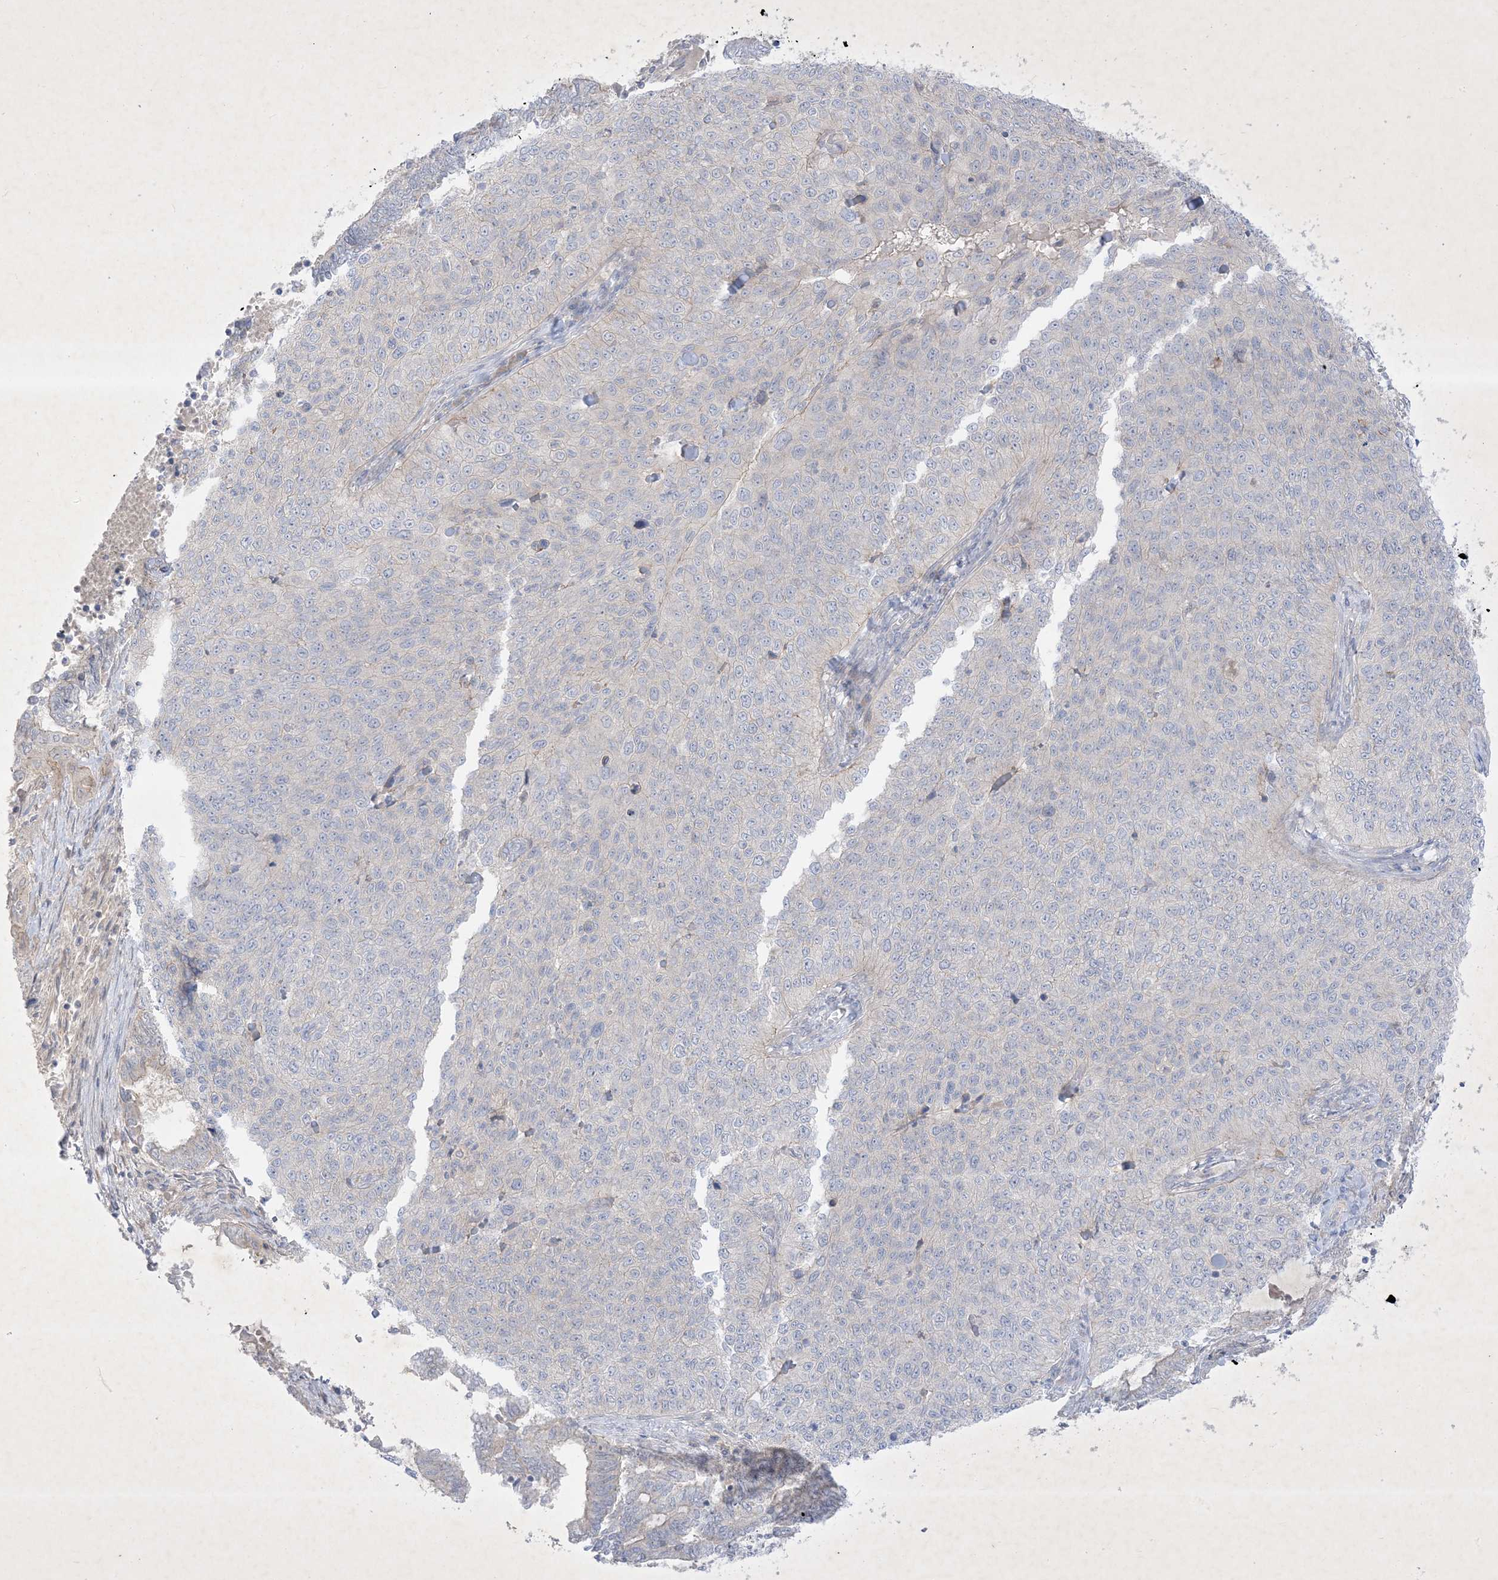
{"staining": {"intensity": "negative", "quantity": "none", "location": "none"}, "tissue": "cervical cancer", "cell_type": "Tumor cells", "image_type": "cancer", "snomed": [{"axis": "morphology", "description": "Squamous cell carcinoma, NOS"}, {"axis": "topography", "description": "Cervix"}], "caption": "There is no significant staining in tumor cells of cervical squamous cell carcinoma. Brightfield microscopy of IHC stained with DAB (brown) and hematoxylin (blue), captured at high magnification.", "gene": "PLEKHA3", "patient": {"sex": "female", "age": 35}}